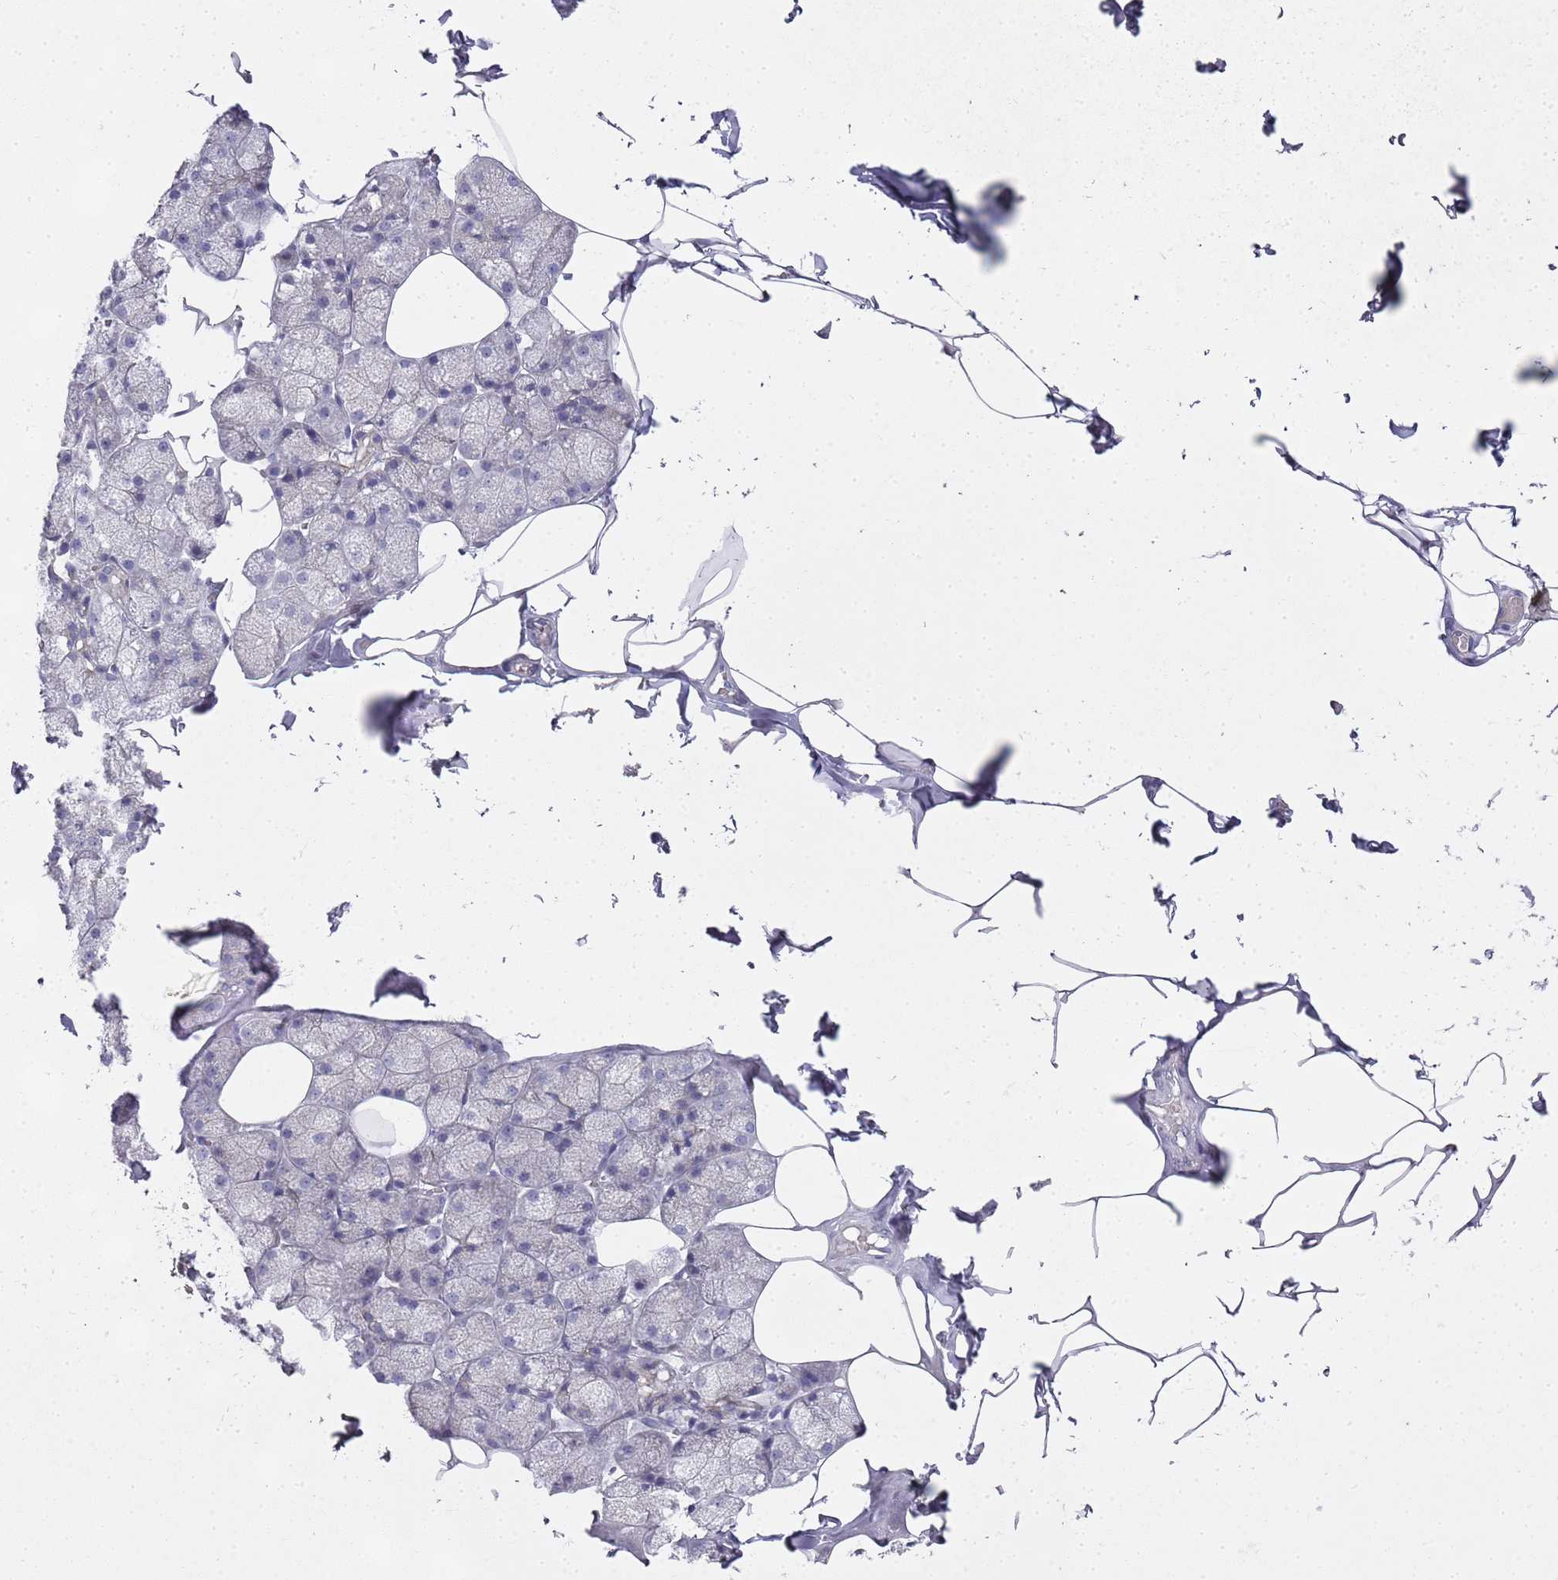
{"staining": {"intensity": "negative", "quantity": "none", "location": "none"}, "tissue": "adipose tissue", "cell_type": "Adipocytes", "image_type": "normal", "snomed": [{"axis": "morphology", "description": "Normal tissue, NOS"}, {"axis": "topography", "description": "Salivary gland"}, {"axis": "topography", "description": "Peripheral nerve tissue"}], "caption": "There is no significant positivity in adipocytes of adipose tissue. (DAB (3,3'-diaminobenzidine) IHC visualized using brightfield microscopy, high magnification).", "gene": "NPEPPS", "patient": {"sex": "male", "age": 38}}